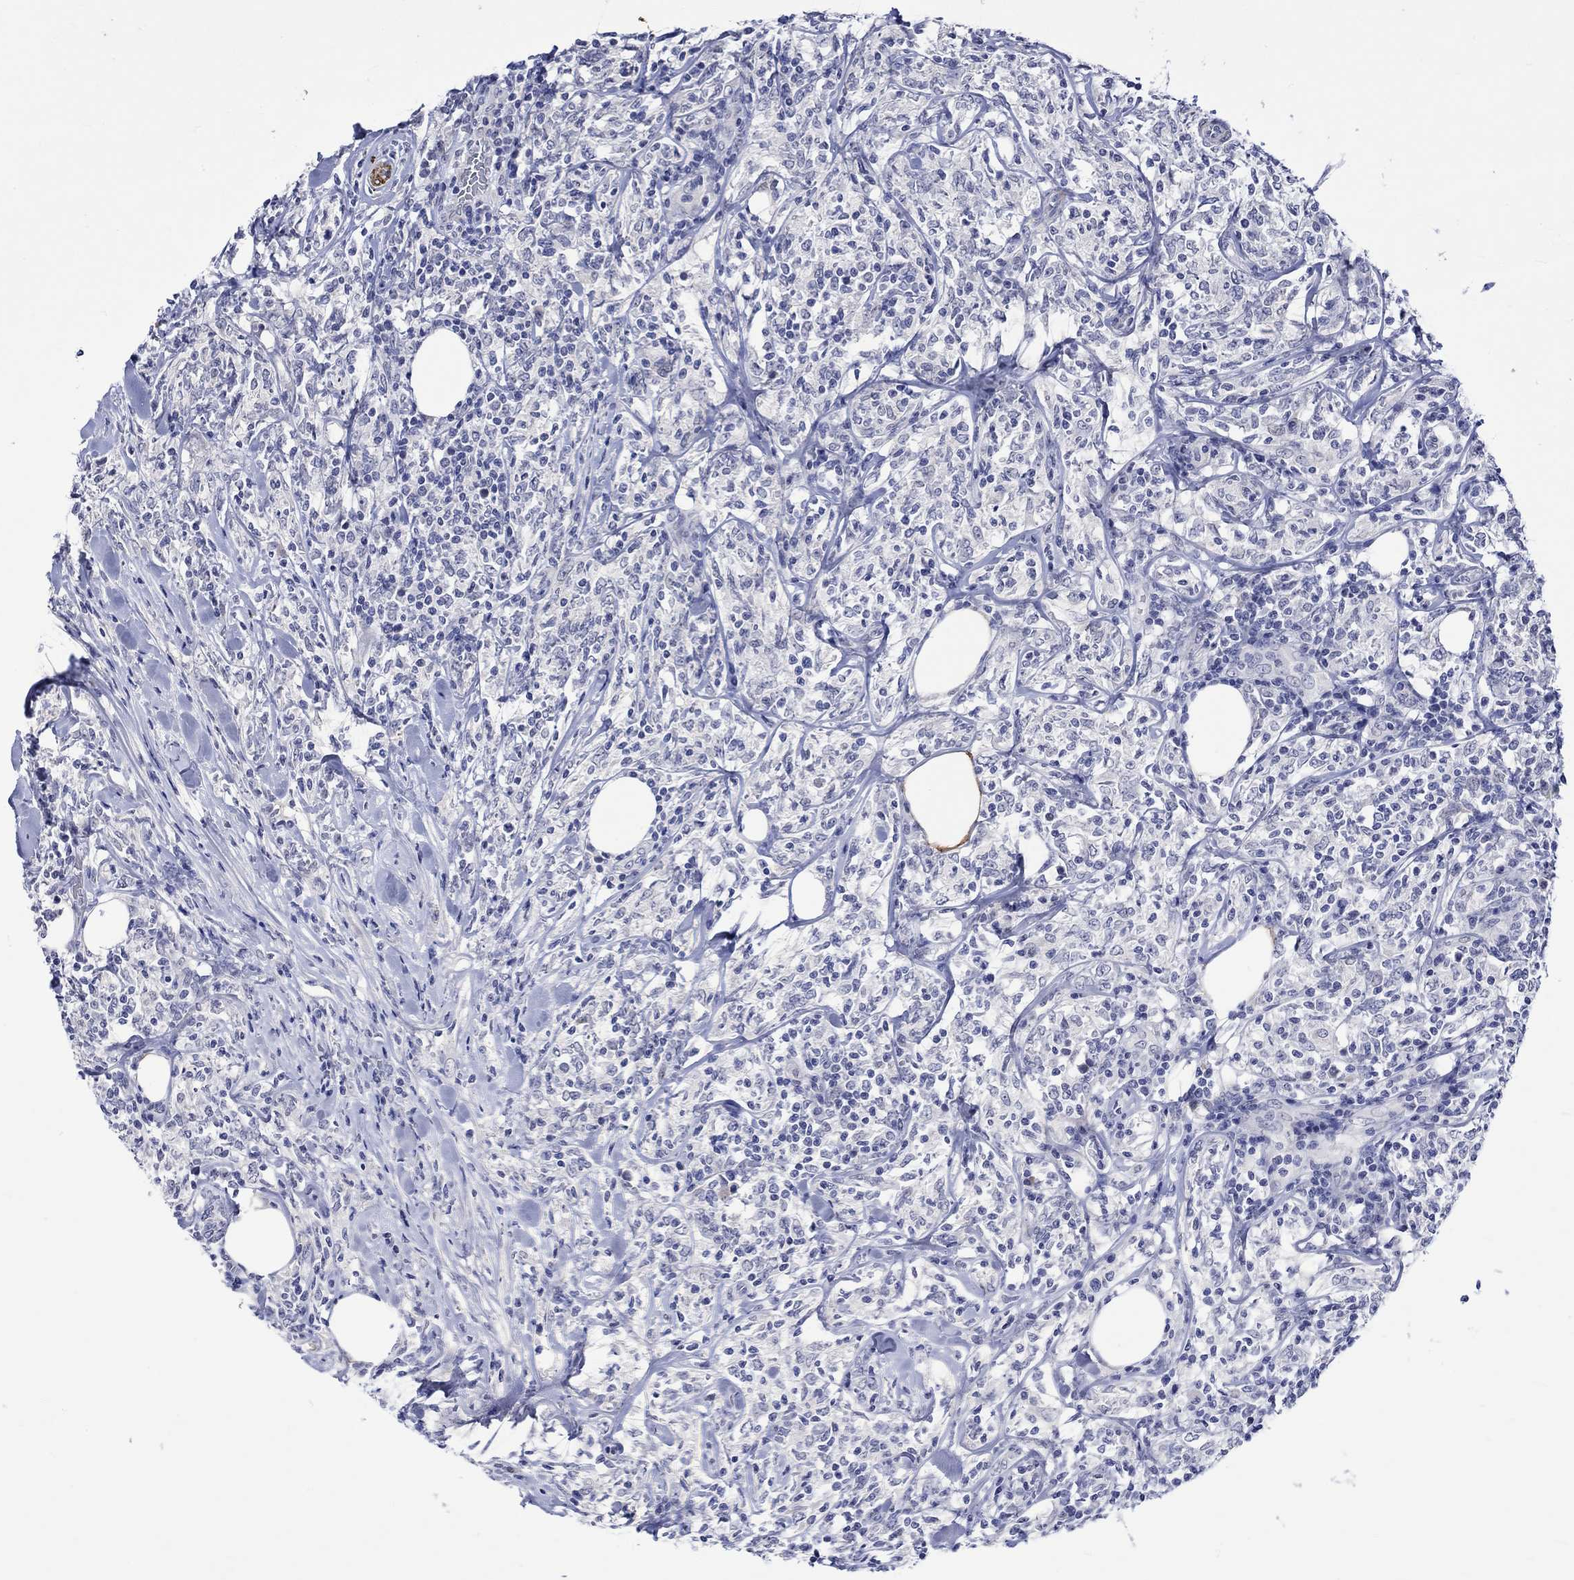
{"staining": {"intensity": "negative", "quantity": "none", "location": "none"}, "tissue": "lymphoma", "cell_type": "Tumor cells", "image_type": "cancer", "snomed": [{"axis": "morphology", "description": "Malignant lymphoma, non-Hodgkin's type, High grade"}, {"axis": "topography", "description": "Lymph node"}], "caption": "IHC of human malignant lymphoma, non-Hodgkin's type (high-grade) displays no positivity in tumor cells. (Immunohistochemistry, brightfield microscopy, high magnification).", "gene": "CRYAB", "patient": {"sex": "female", "age": 84}}